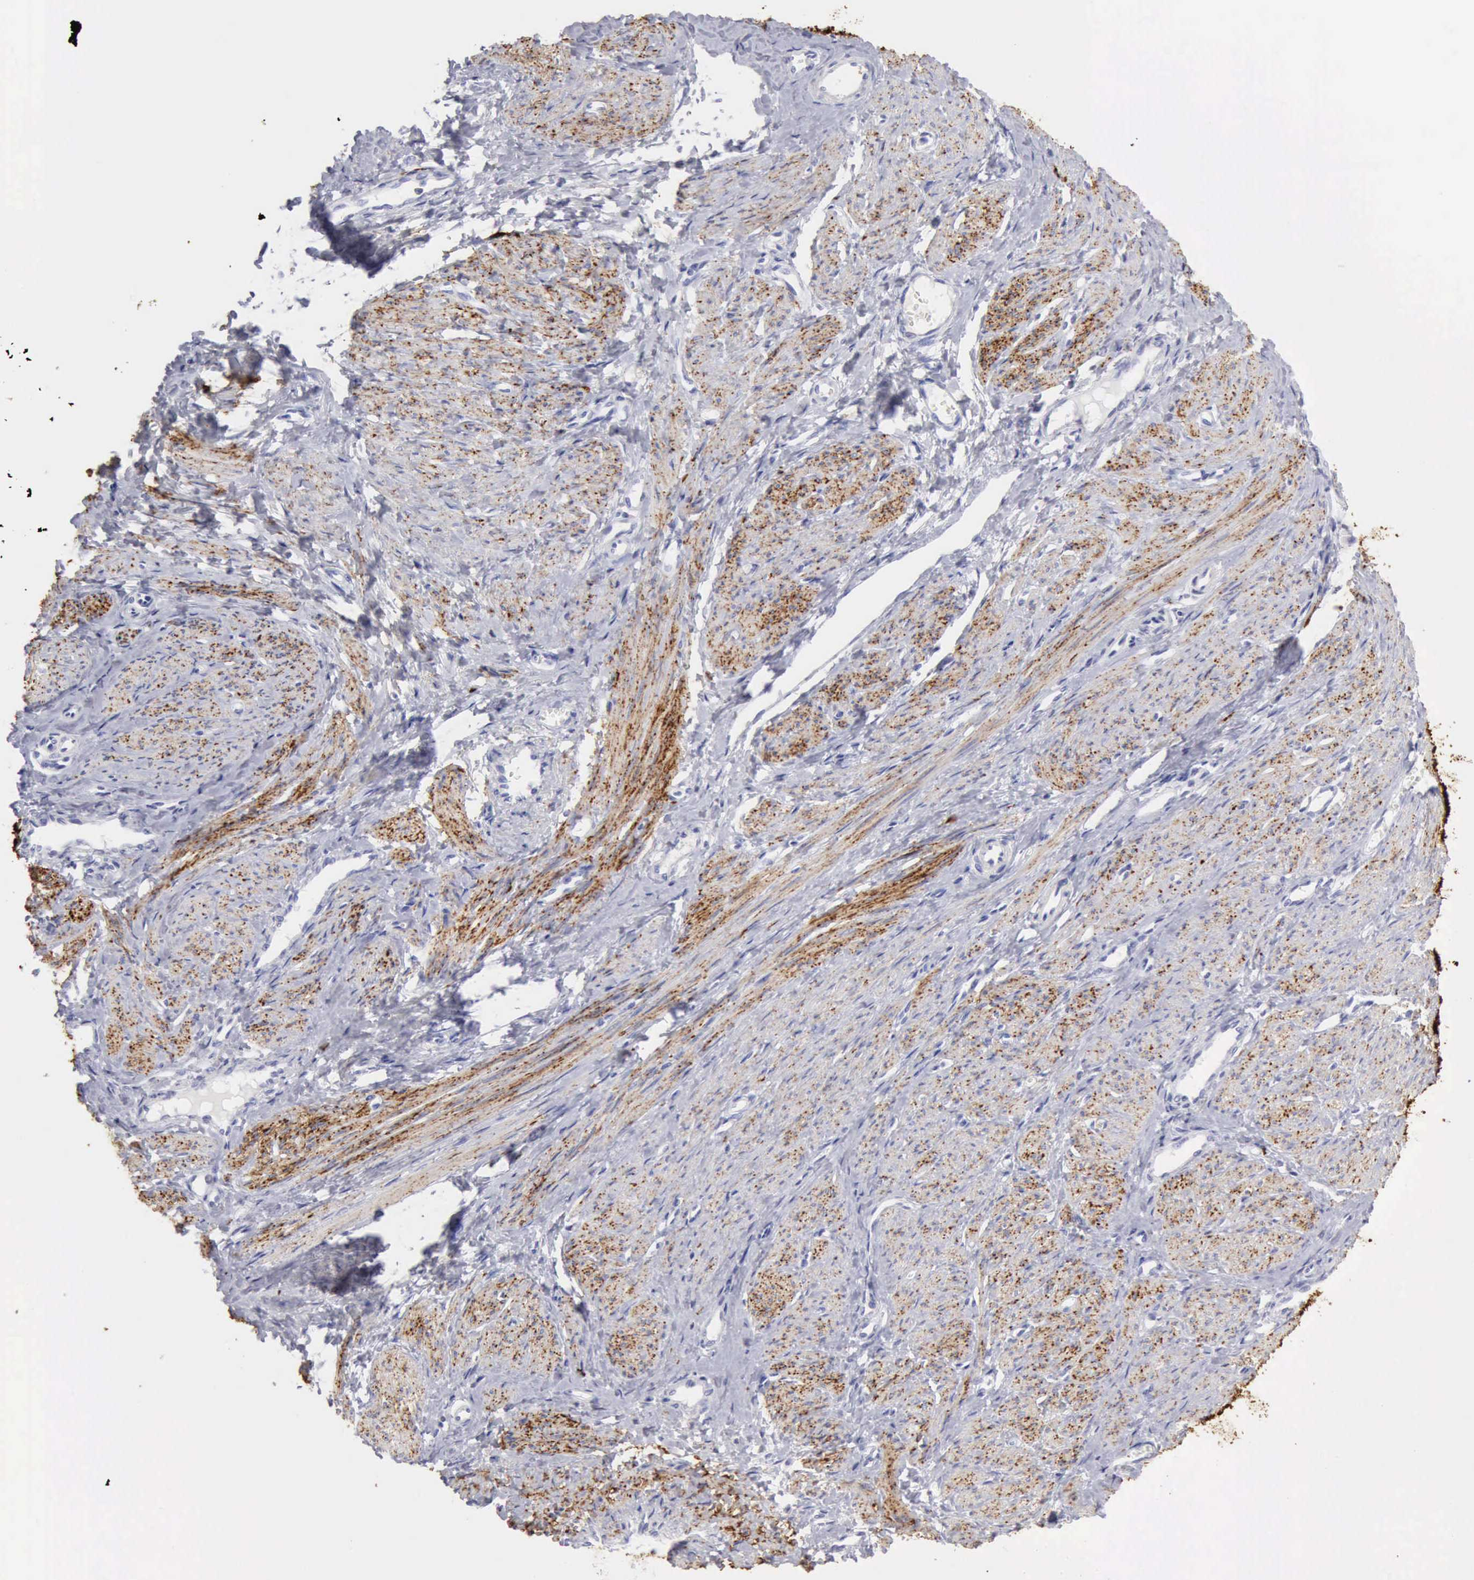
{"staining": {"intensity": "moderate", "quantity": "25%-75%", "location": "cytoplasmic/membranous"}, "tissue": "smooth muscle", "cell_type": "Smooth muscle cells", "image_type": "normal", "snomed": [{"axis": "morphology", "description": "Normal tissue, NOS"}, {"axis": "topography", "description": "Smooth muscle"}, {"axis": "topography", "description": "Uterus"}], "caption": "DAB (3,3'-diaminobenzidine) immunohistochemical staining of benign human smooth muscle displays moderate cytoplasmic/membranous protein expression in approximately 25%-75% of smooth muscle cells.", "gene": "NCAM1", "patient": {"sex": "female", "age": 39}}